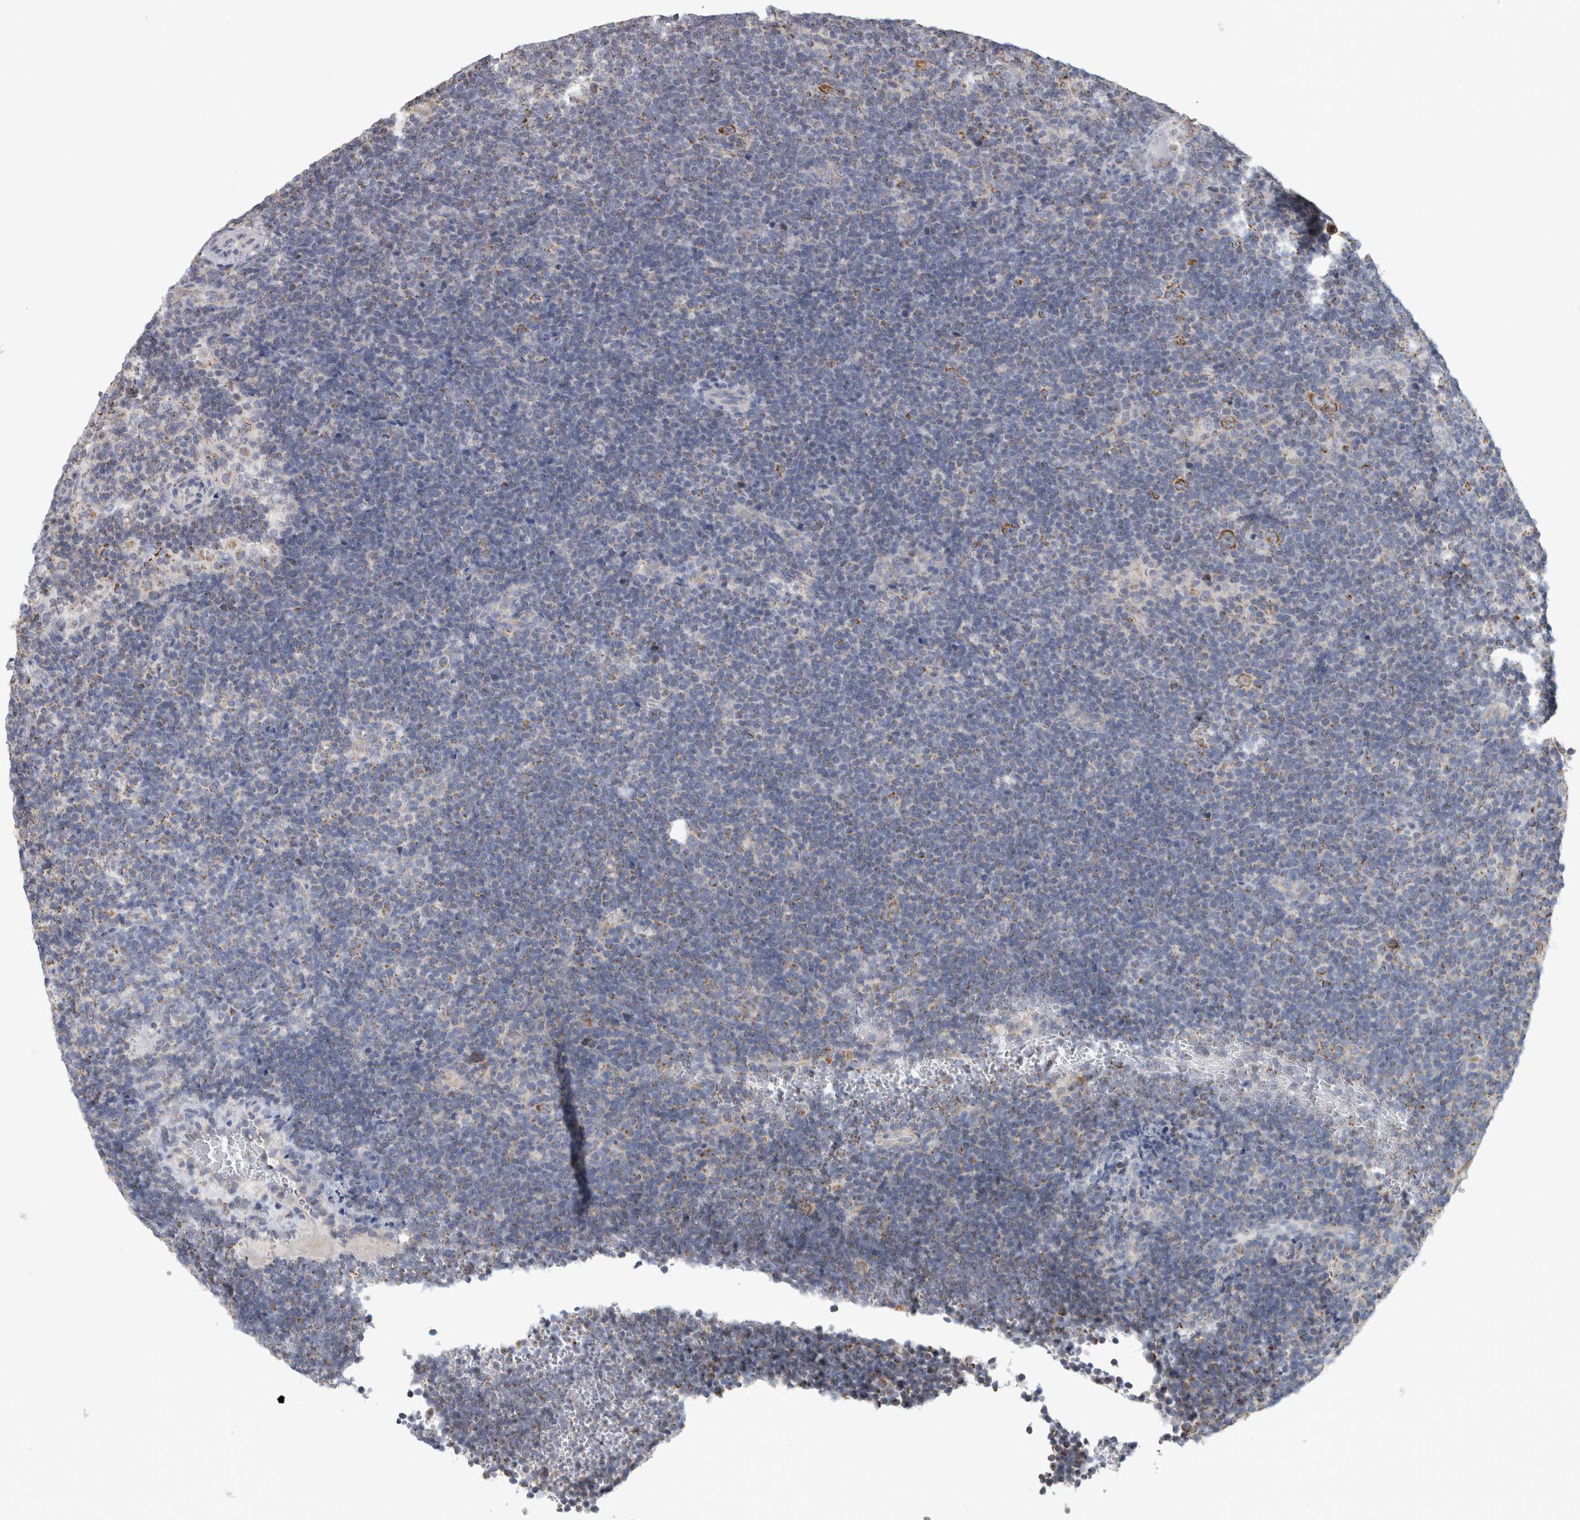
{"staining": {"intensity": "moderate", "quantity": ">75%", "location": "cytoplasmic/membranous"}, "tissue": "lymphoma", "cell_type": "Tumor cells", "image_type": "cancer", "snomed": [{"axis": "morphology", "description": "Hodgkin's disease, NOS"}, {"axis": "topography", "description": "Lymph node"}], "caption": "Hodgkin's disease was stained to show a protein in brown. There is medium levels of moderate cytoplasmic/membranous staining in approximately >75% of tumor cells.", "gene": "ST8SIA1", "patient": {"sex": "female", "age": 57}}